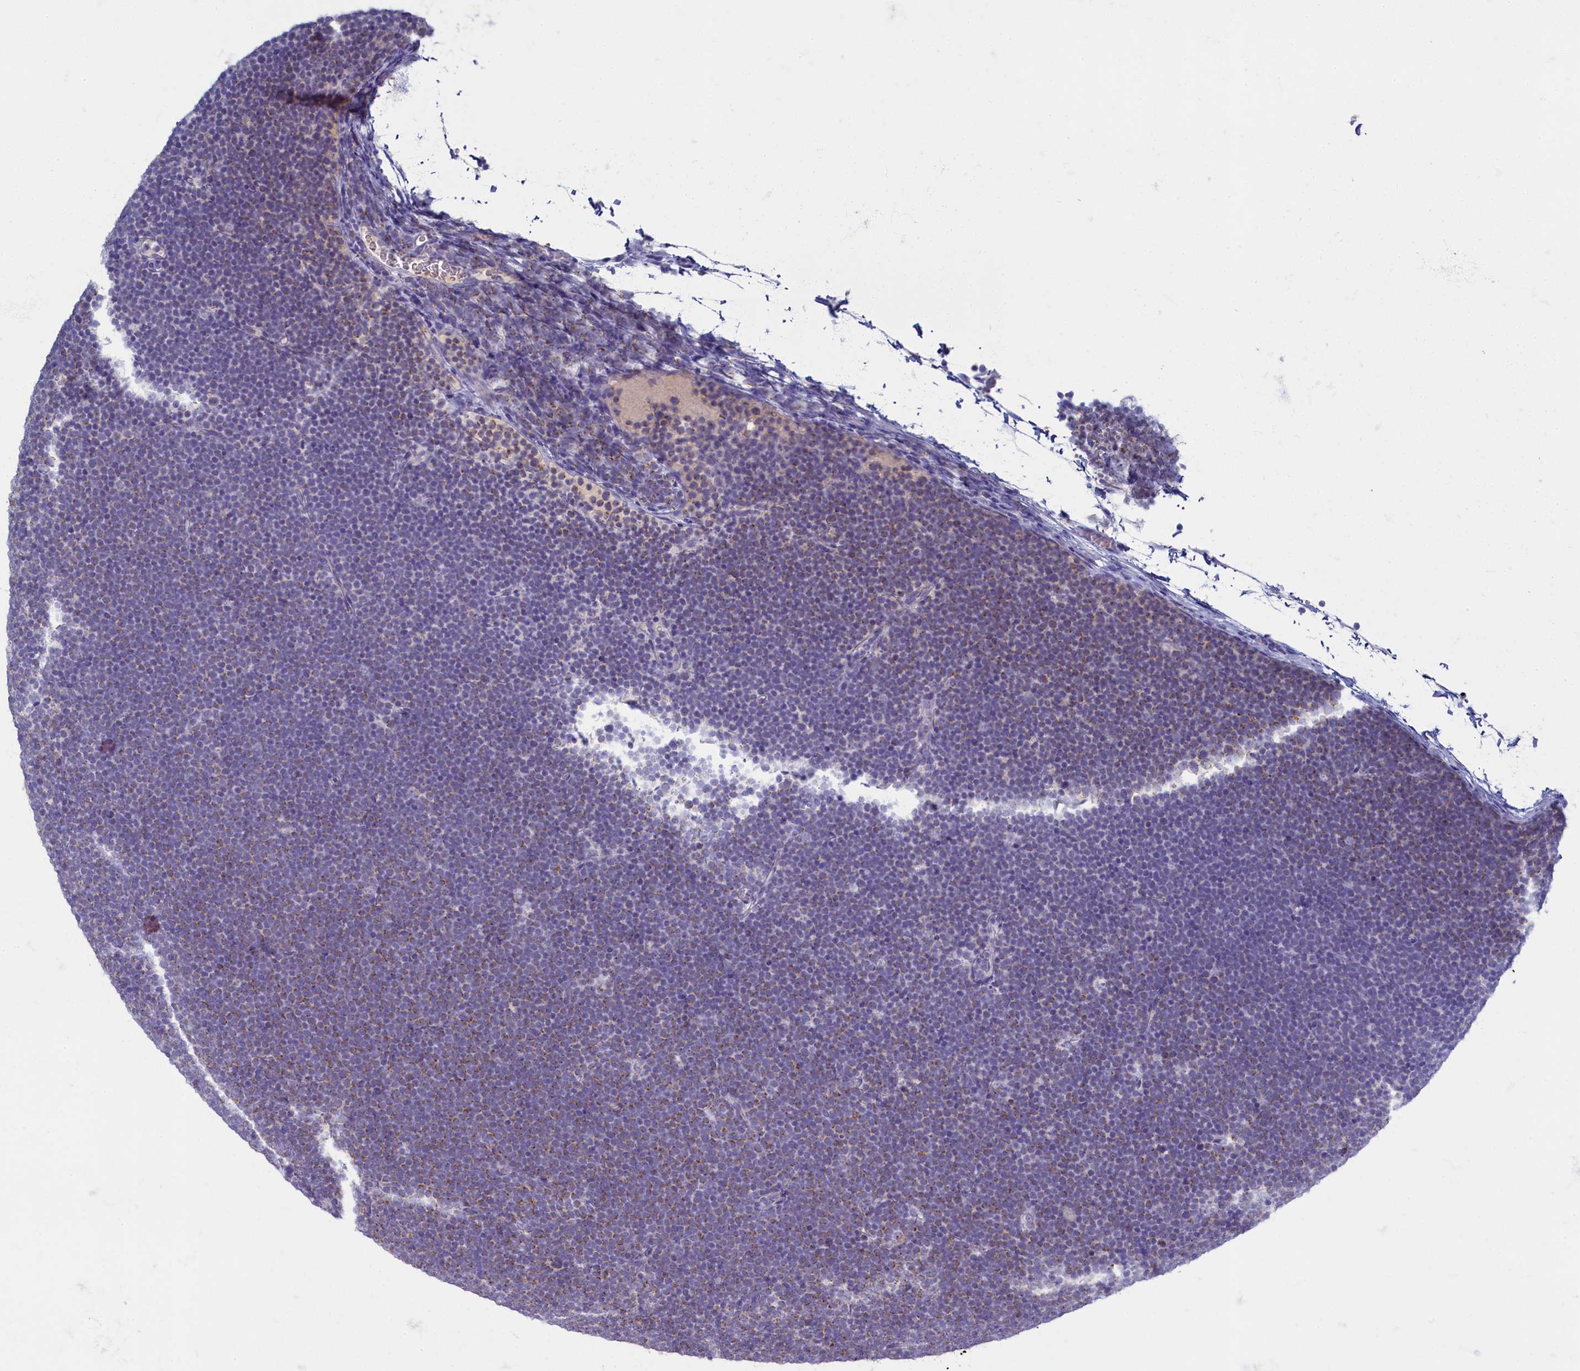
{"staining": {"intensity": "weak", "quantity": "25%-75%", "location": "cytoplasmic/membranous"}, "tissue": "lymphoma", "cell_type": "Tumor cells", "image_type": "cancer", "snomed": [{"axis": "morphology", "description": "Malignant lymphoma, non-Hodgkin's type, High grade"}, {"axis": "topography", "description": "Lymph node"}], "caption": "Human malignant lymphoma, non-Hodgkin's type (high-grade) stained with a brown dye demonstrates weak cytoplasmic/membranous positive staining in approximately 25%-75% of tumor cells.", "gene": "OCIAD2", "patient": {"sex": "male", "age": 13}}